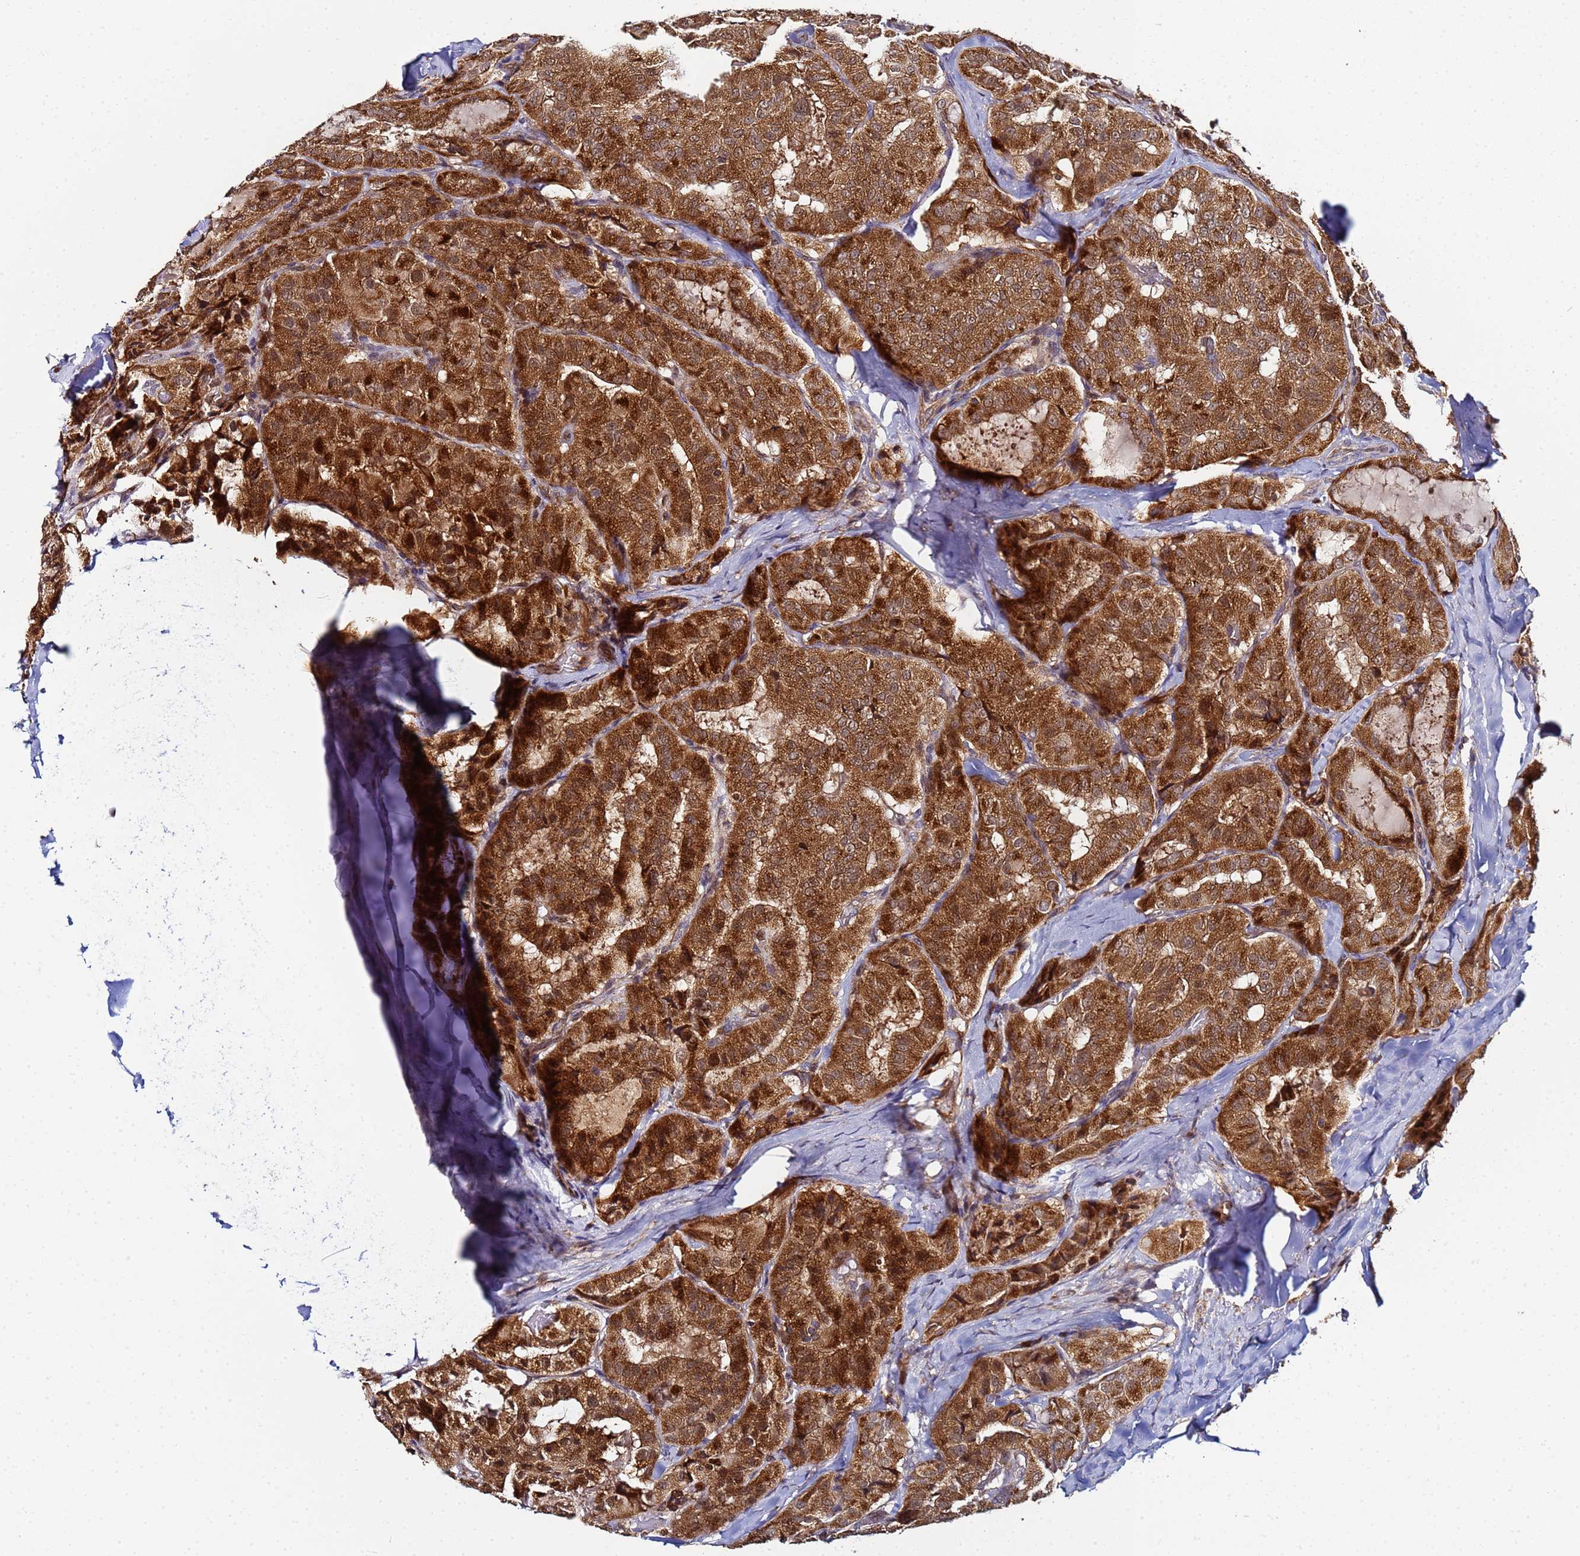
{"staining": {"intensity": "strong", "quantity": ">75%", "location": "cytoplasmic/membranous,nuclear"}, "tissue": "thyroid cancer", "cell_type": "Tumor cells", "image_type": "cancer", "snomed": [{"axis": "morphology", "description": "Normal tissue, NOS"}, {"axis": "morphology", "description": "Papillary adenocarcinoma, NOS"}, {"axis": "topography", "description": "Thyroid gland"}], "caption": "There is high levels of strong cytoplasmic/membranous and nuclear staining in tumor cells of thyroid papillary adenocarcinoma, as demonstrated by immunohistochemical staining (brown color).", "gene": "CCDC127", "patient": {"sex": "female", "age": 59}}